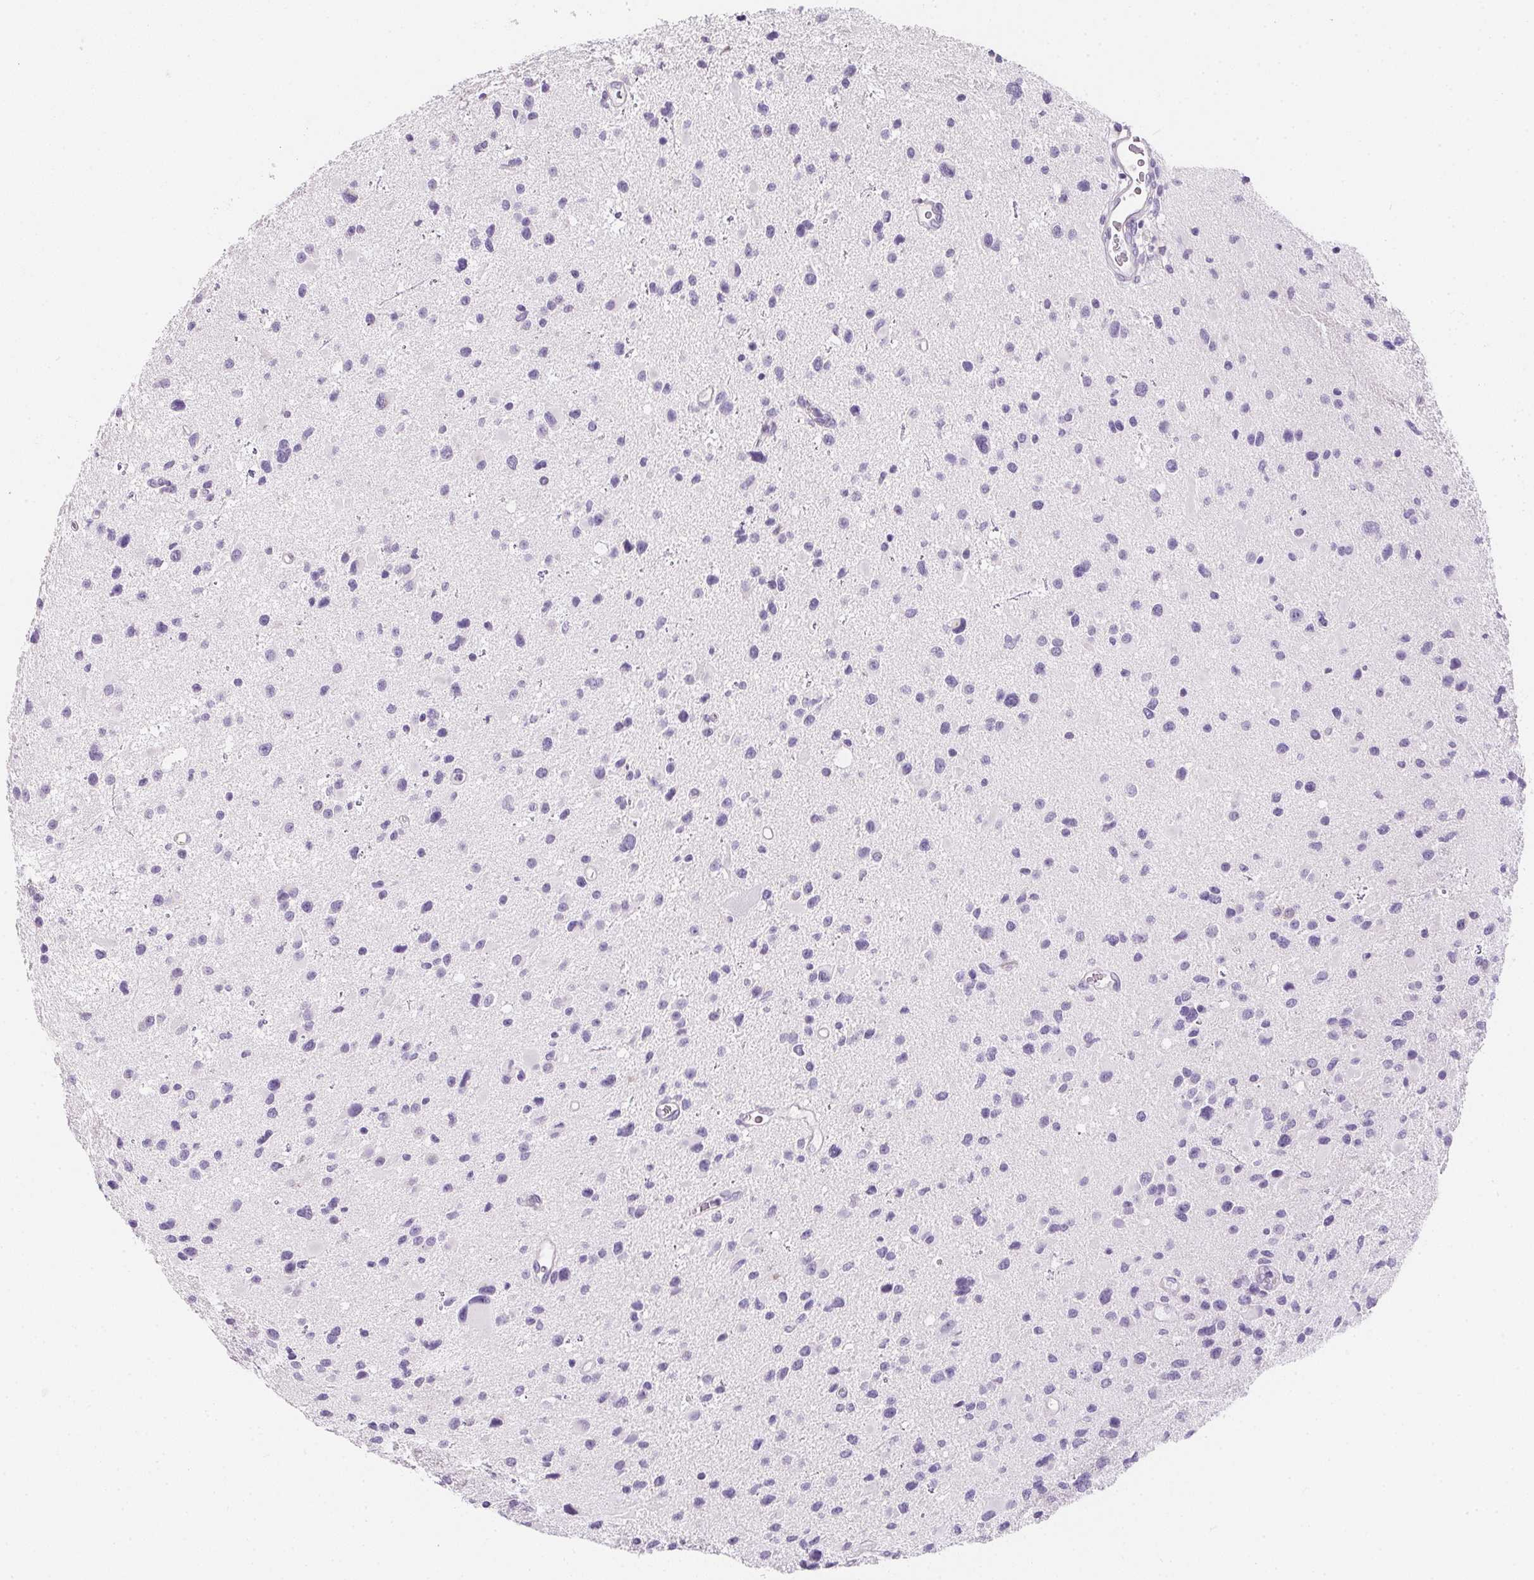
{"staining": {"intensity": "negative", "quantity": "none", "location": "none"}, "tissue": "glioma", "cell_type": "Tumor cells", "image_type": "cancer", "snomed": [{"axis": "morphology", "description": "Glioma, malignant, Low grade"}, {"axis": "topography", "description": "Brain"}], "caption": "A high-resolution histopathology image shows IHC staining of low-grade glioma (malignant), which reveals no significant expression in tumor cells. (DAB (3,3'-diaminobenzidine) immunohistochemistry (IHC) visualized using brightfield microscopy, high magnification).", "gene": "AQP5", "patient": {"sex": "female", "age": 32}}